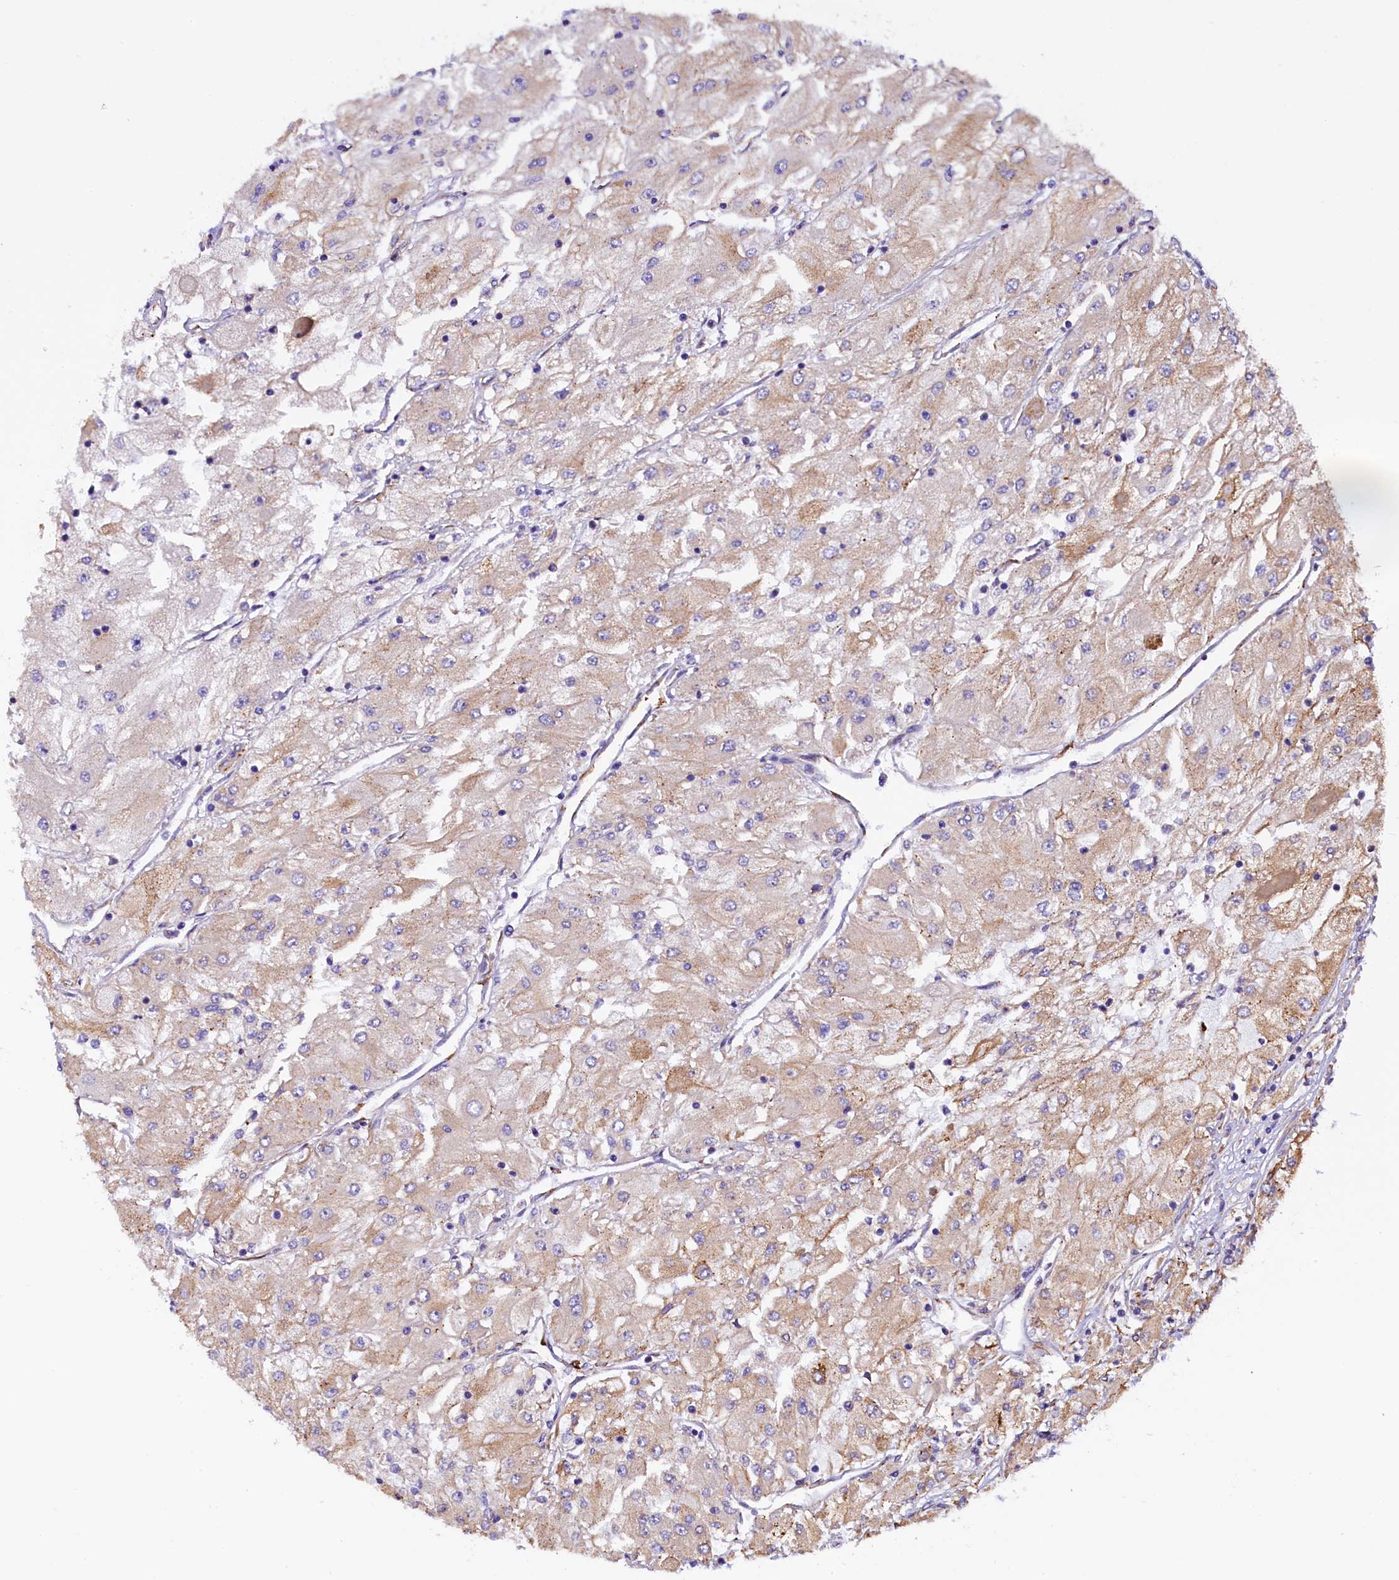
{"staining": {"intensity": "moderate", "quantity": "<25%", "location": "cytoplasmic/membranous"}, "tissue": "renal cancer", "cell_type": "Tumor cells", "image_type": "cancer", "snomed": [{"axis": "morphology", "description": "Adenocarcinoma, NOS"}, {"axis": "topography", "description": "Kidney"}], "caption": "Renal cancer stained with a protein marker exhibits moderate staining in tumor cells.", "gene": "CAPS2", "patient": {"sex": "male", "age": 80}}